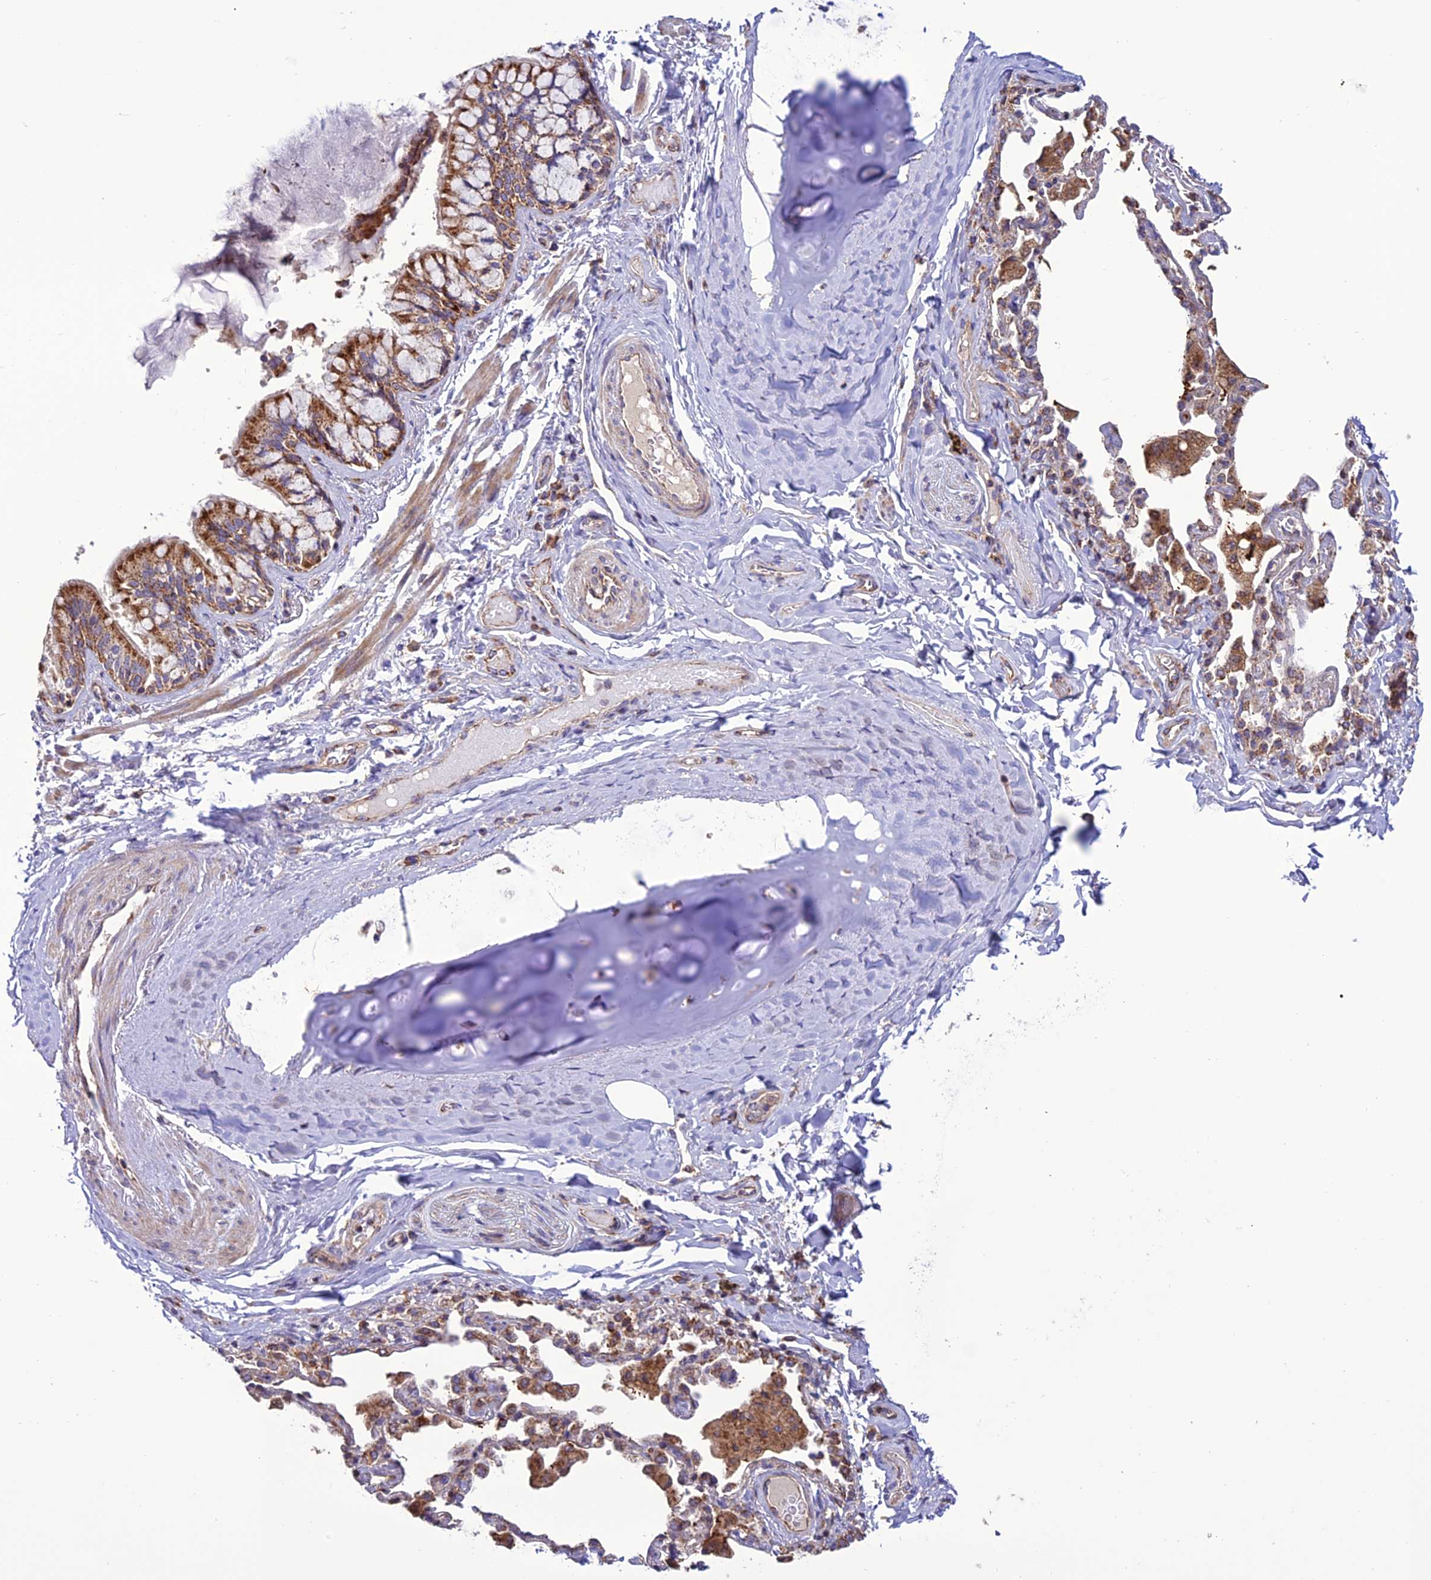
{"staining": {"intensity": "strong", "quantity": ">75%", "location": "cytoplasmic/membranous"}, "tissue": "bronchus", "cell_type": "Respiratory epithelial cells", "image_type": "normal", "snomed": [{"axis": "morphology", "description": "Normal tissue, NOS"}, {"axis": "morphology", "description": "Inflammation, NOS"}, {"axis": "topography", "description": "Bronchus"}, {"axis": "topography", "description": "Lung"}], "caption": "Protein analysis of benign bronchus demonstrates strong cytoplasmic/membranous expression in about >75% of respiratory epithelial cells.", "gene": "MRPS9", "patient": {"sex": "female", "age": 46}}